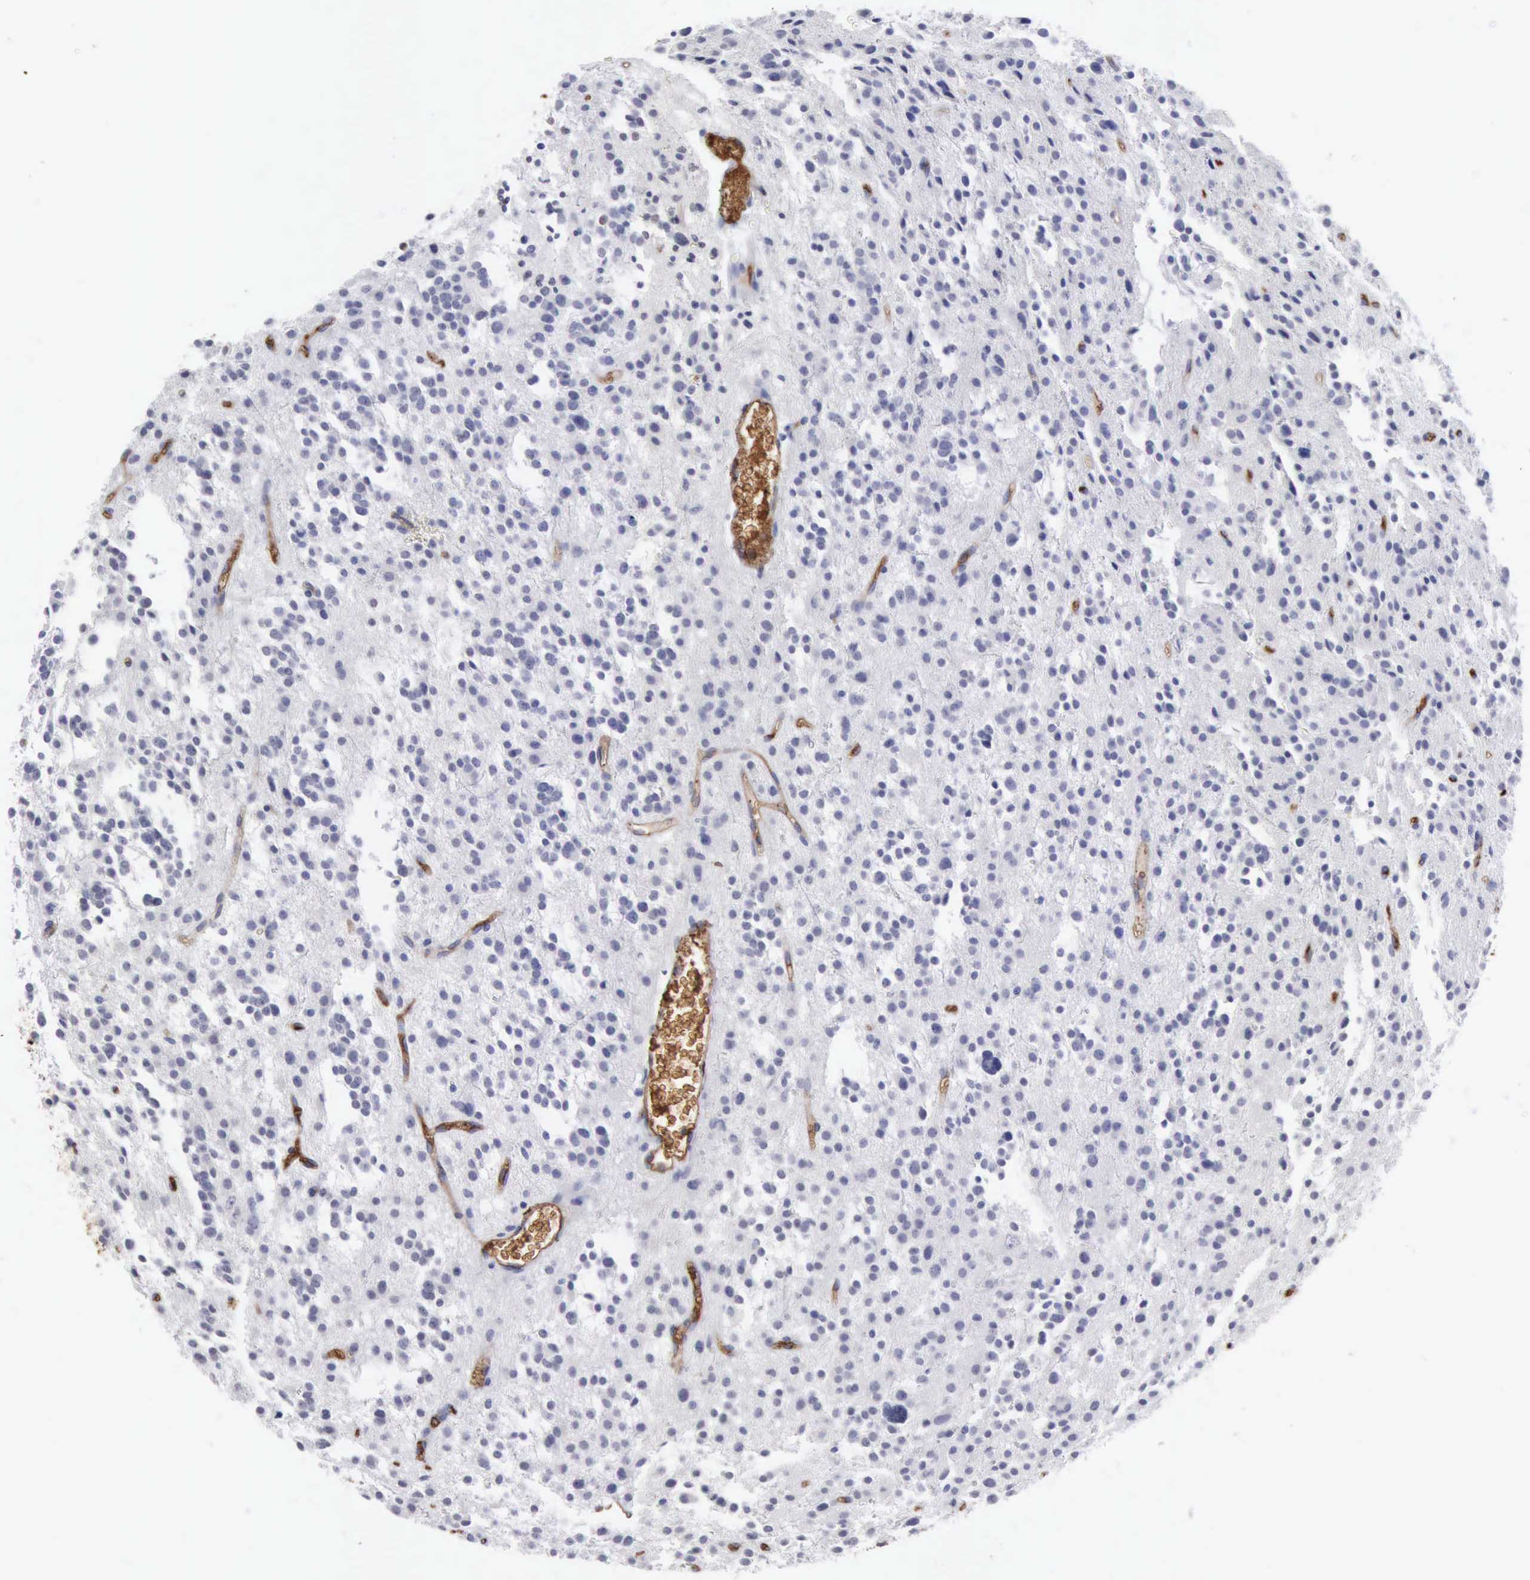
{"staining": {"intensity": "negative", "quantity": "none", "location": "none"}, "tissue": "glioma", "cell_type": "Tumor cells", "image_type": "cancer", "snomed": [{"axis": "morphology", "description": "Glioma, malignant, Low grade"}, {"axis": "topography", "description": "Brain"}], "caption": "Micrograph shows no protein staining in tumor cells of glioma tissue.", "gene": "SERPINA1", "patient": {"sex": "female", "age": 36}}